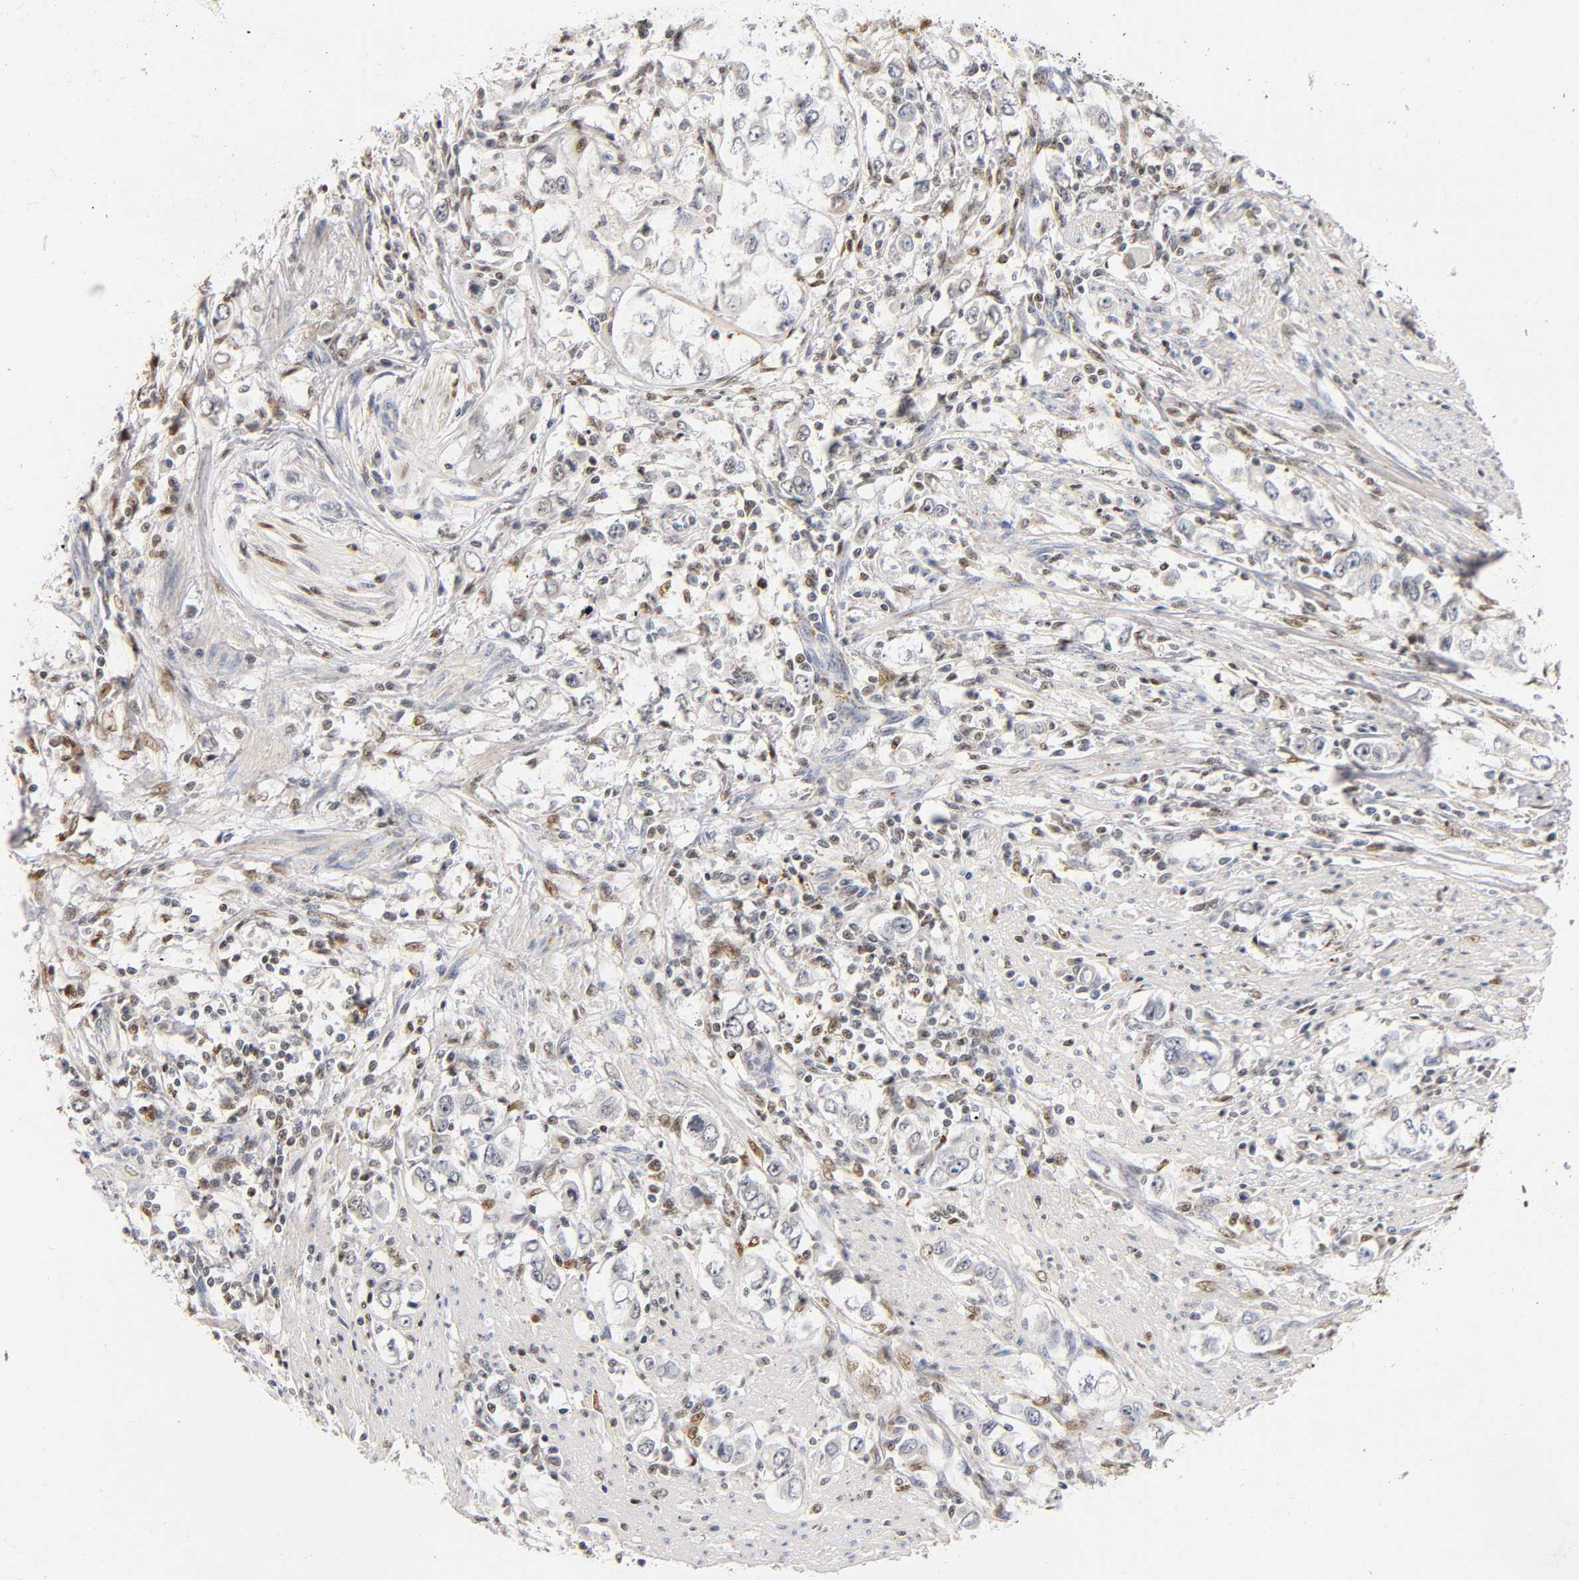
{"staining": {"intensity": "negative", "quantity": "none", "location": "none"}, "tissue": "stomach cancer", "cell_type": "Tumor cells", "image_type": "cancer", "snomed": [{"axis": "morphology", "description": "Adenocarcinoma, NOS"}, {"axis": "topography", "description": "Stomach, lower"}], "caption": "Tumor cells are negative for protein expression in human adenocarcinoma (stomach).", "gene": "RUNX1", "patient": {"sex": "female", "age": 72}}